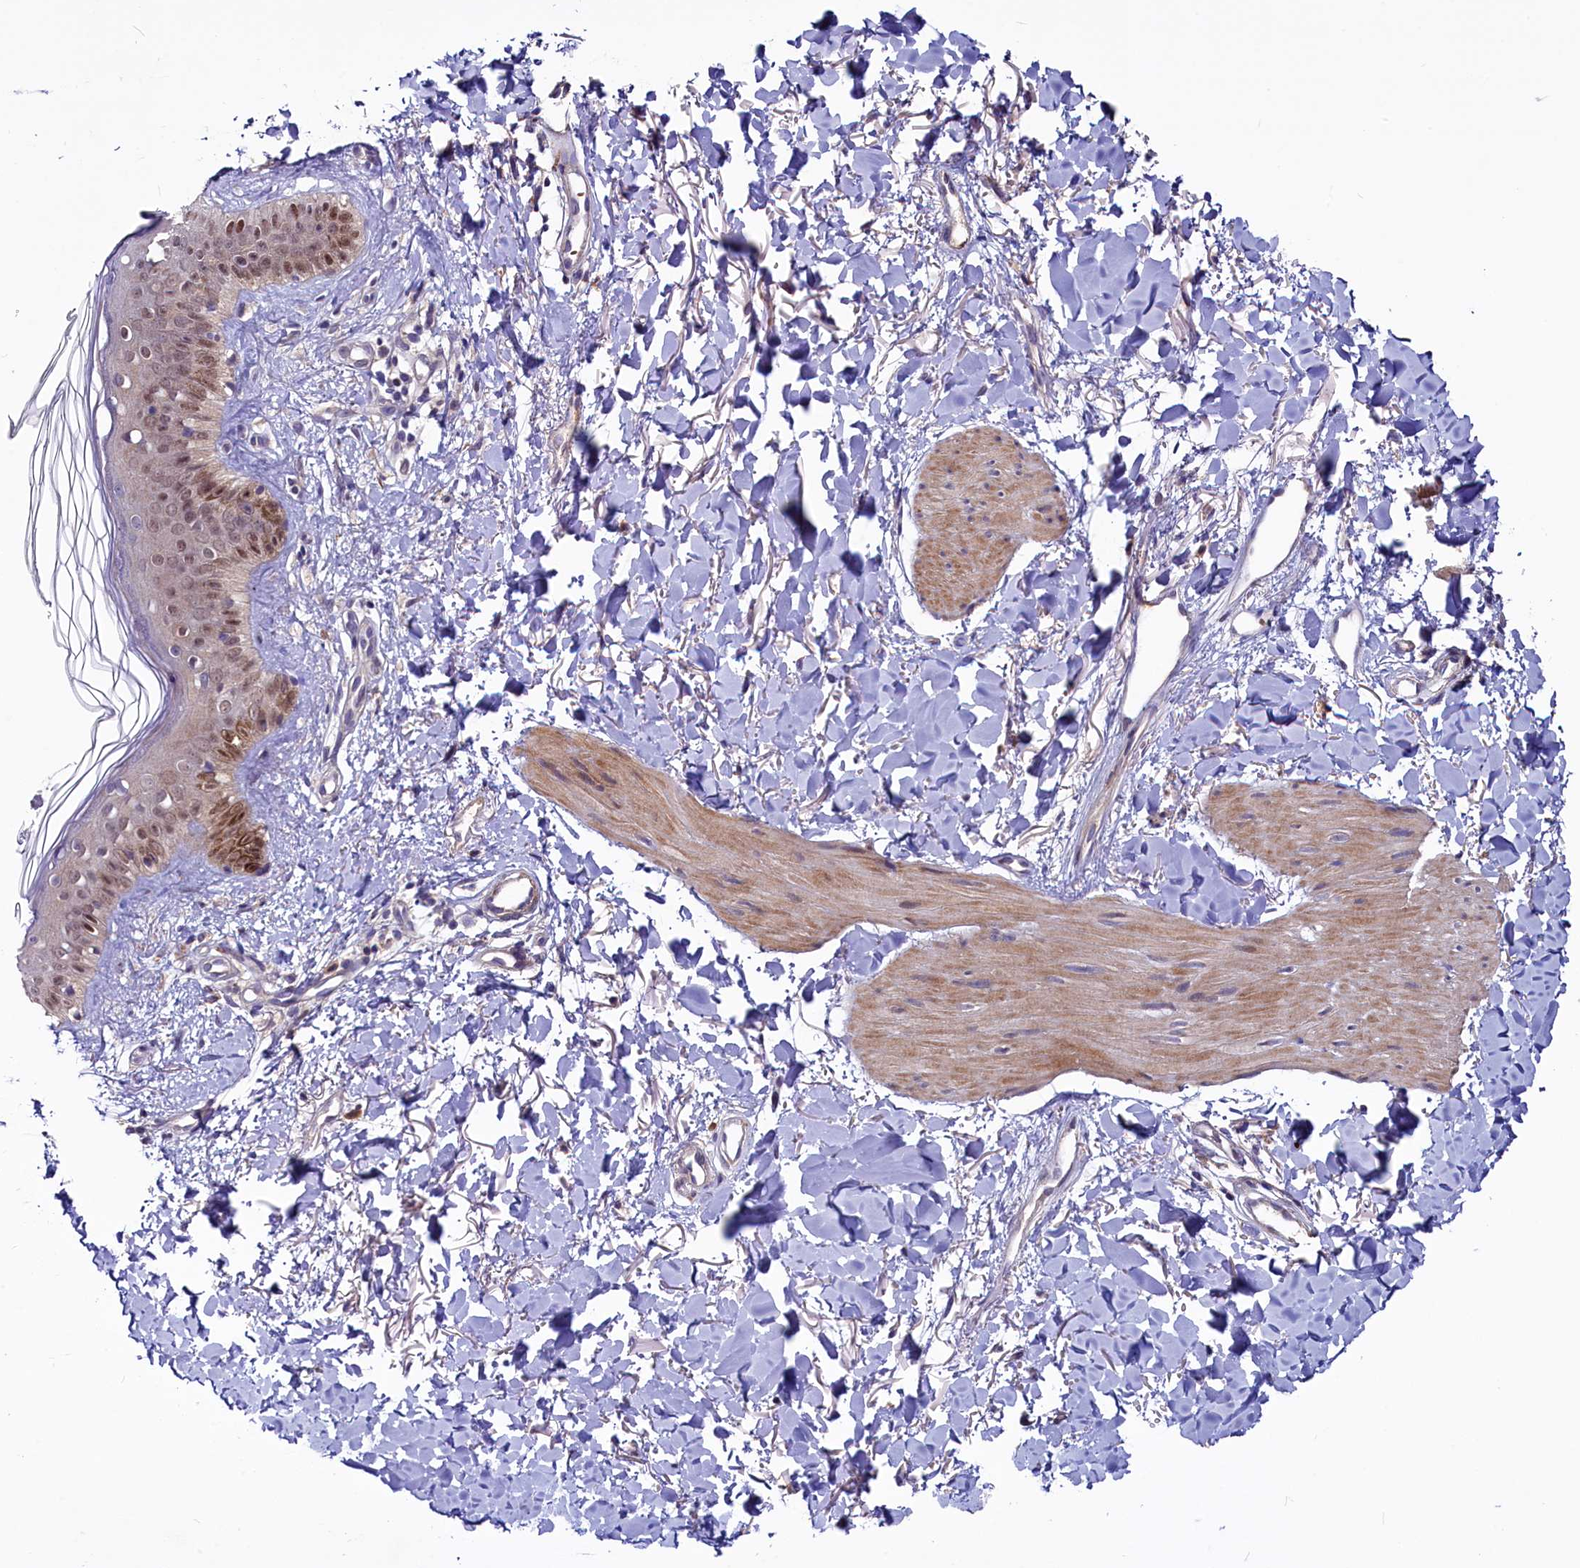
{"staining": {"intensity": "weak", "quantity": ">75%", "location": "cytoplasmic/membranous"}, "tissue": "skin", "cell_type": "Fibroblasts", "image_type": "normal", "snomed": [{"axis": "morphology", "description": "Normal tissue, NOS"}, {"axis": "topography", "description": "Skin"}], "caption": "Protein staining shows weak cytoplasmic/membranous staining in about >75% of fibroblasts in unremarkable skin.", "gene": "SLC39A6", "patient": {"sex": "female", "age": 58}}